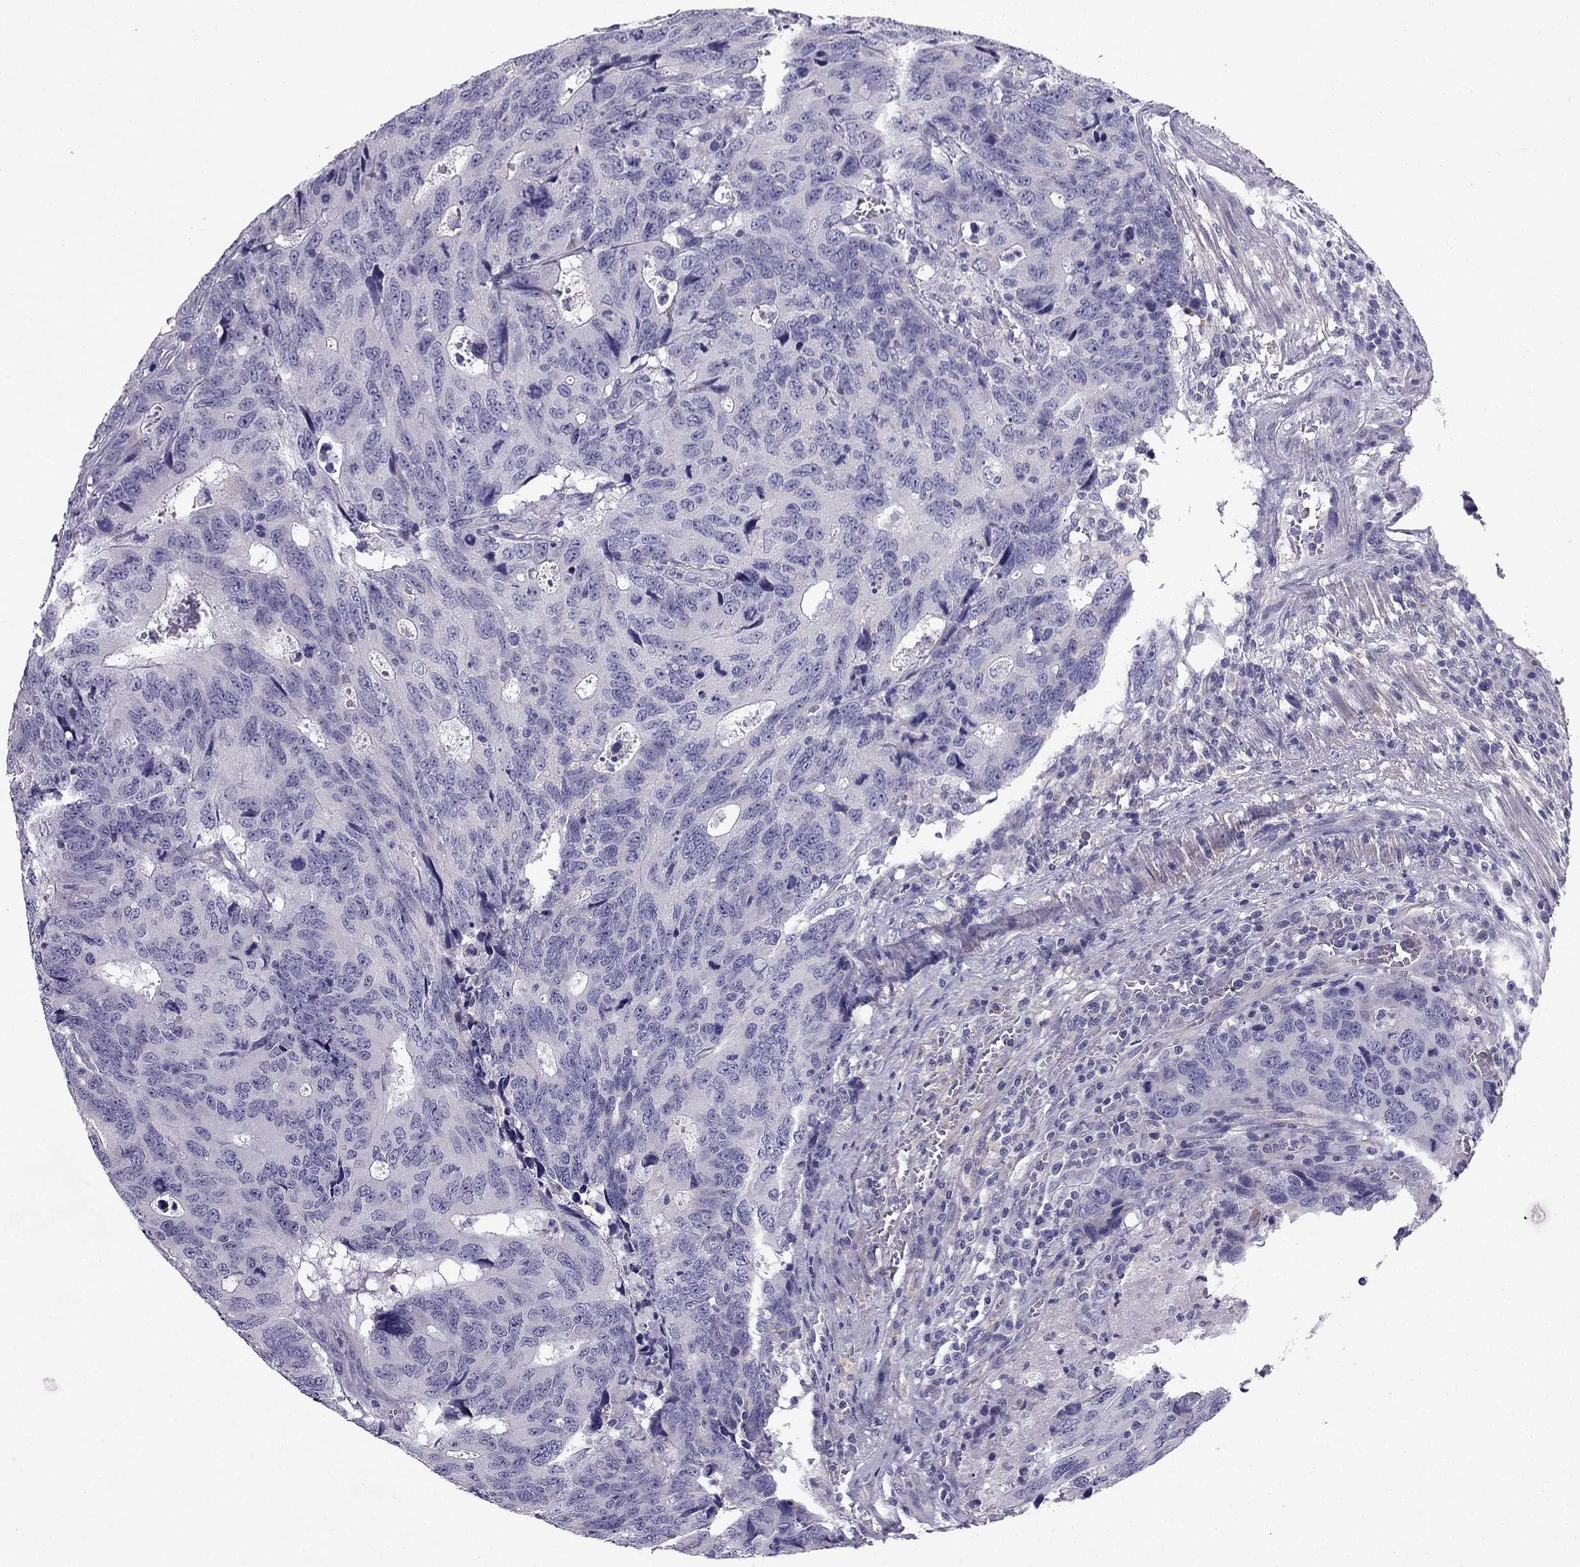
{"staining": {"intensity": "negative", "quantity": "none", "location": "none"}, "tissue": "colorectal cancer", "cell_type": "Tumor cells", "image_type": "cancer", "snomed": [{"axis": "morphology", "description": "Adenocarcinoma, NOS"}, {"axis": "topography", "description": "Colon"}], "caption": "DAB immunohistochemical staining of human colorectal cancer (adenocarcinoma) exhibits no significant staining in tumor cells.", "gene": "SYT5", "patient": {"sex": "female", "age": 77}}